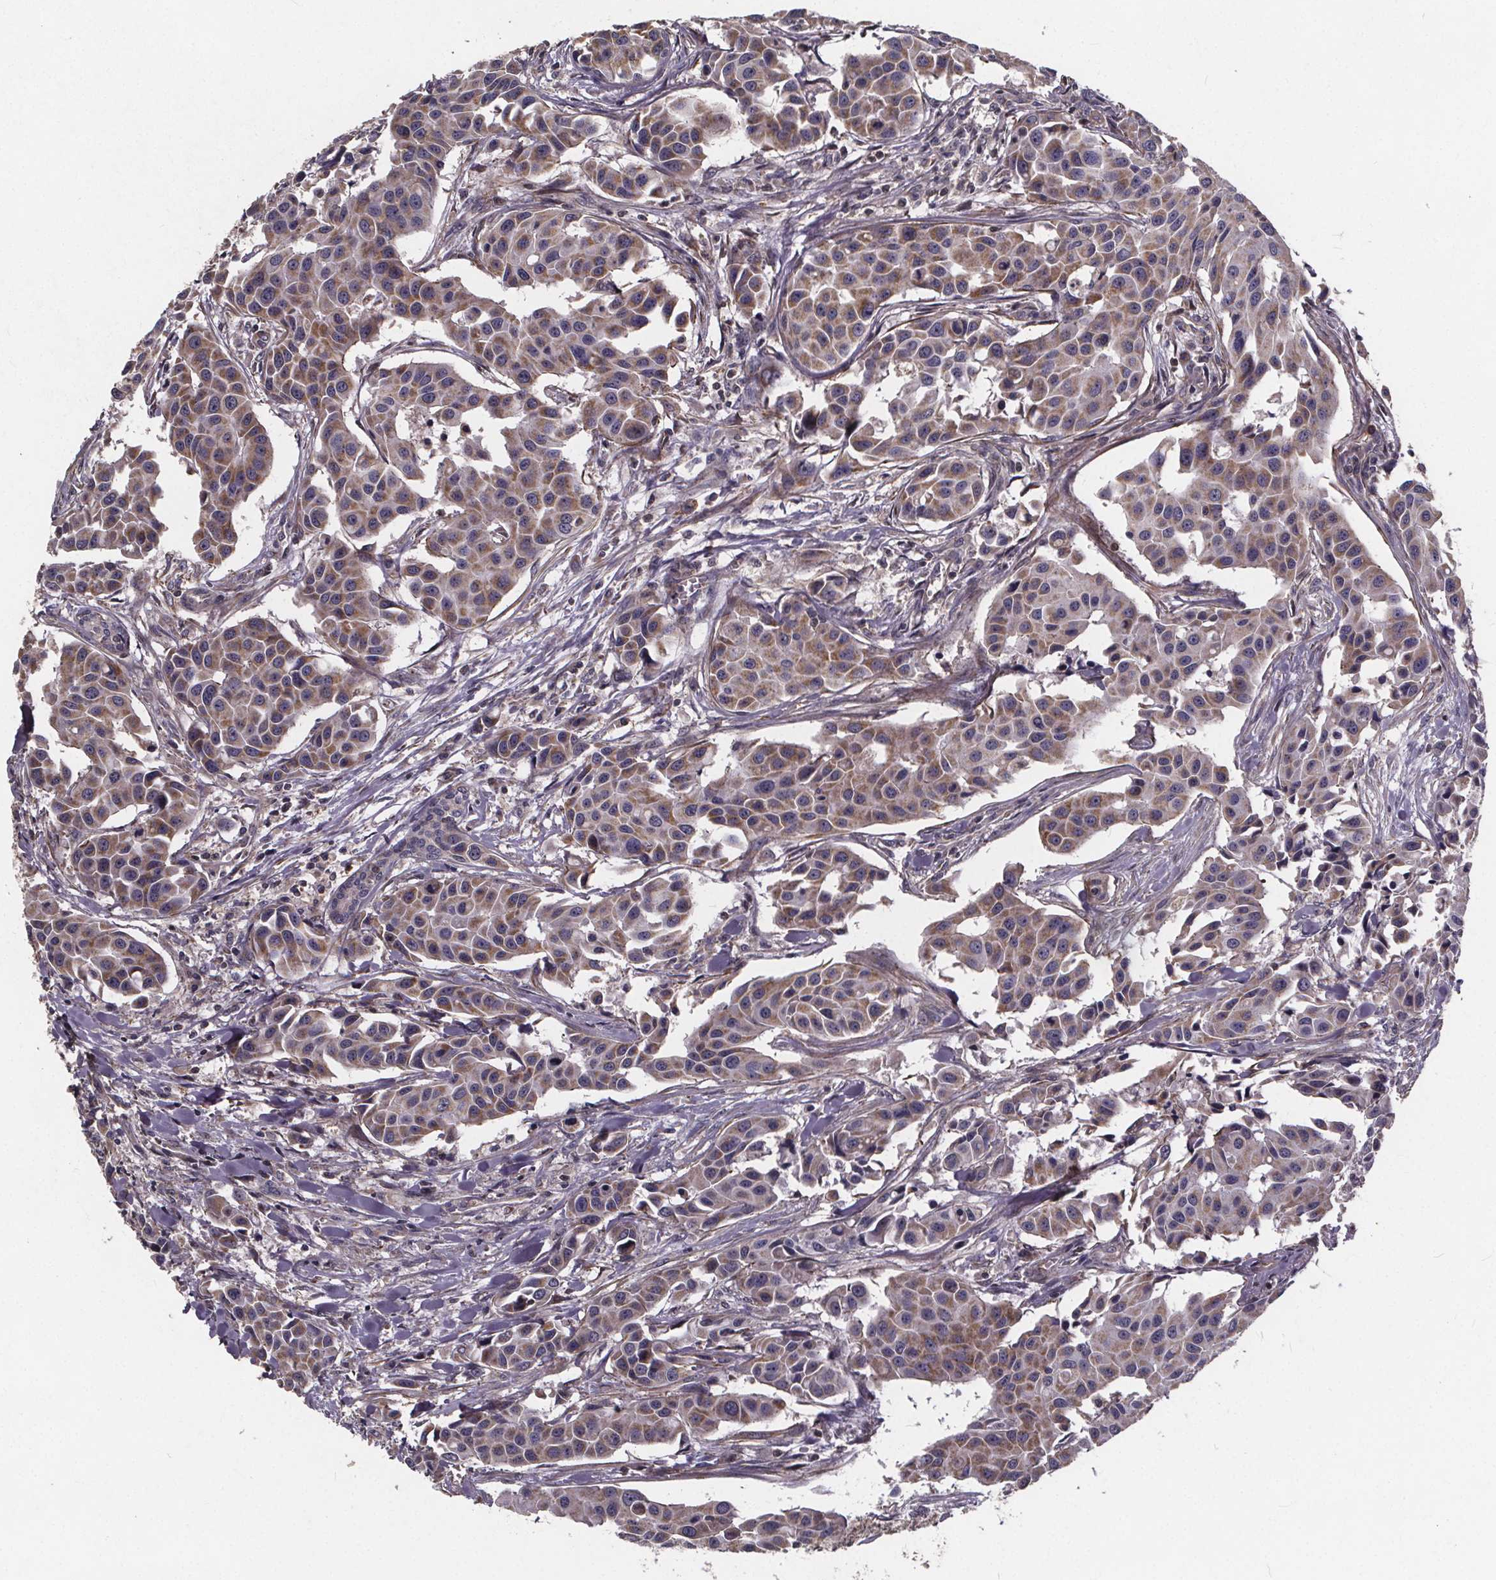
{"staining": {"intensity": "moderate", "quantity": "<25%", "location": "cytoplasmic/membranous"}, "tissue": "head and neck cancer", "cell_type": "Tumor cells", "image_type": "cancer", "snomed": [{"axis": "morphology", "description": "Adenocarcinoma, NOS"}, {"axis": "topography", "description": "Head-Neck"}], "caption": "The histopathology image displays staining of head and neck cancer (adenocarcinoma), revealing moderate cytoplasmic/membranous protein expression (brown color) within tumor cells.", "gene": "YME1L1", "patient": {"sex": "male", "age": 76}}